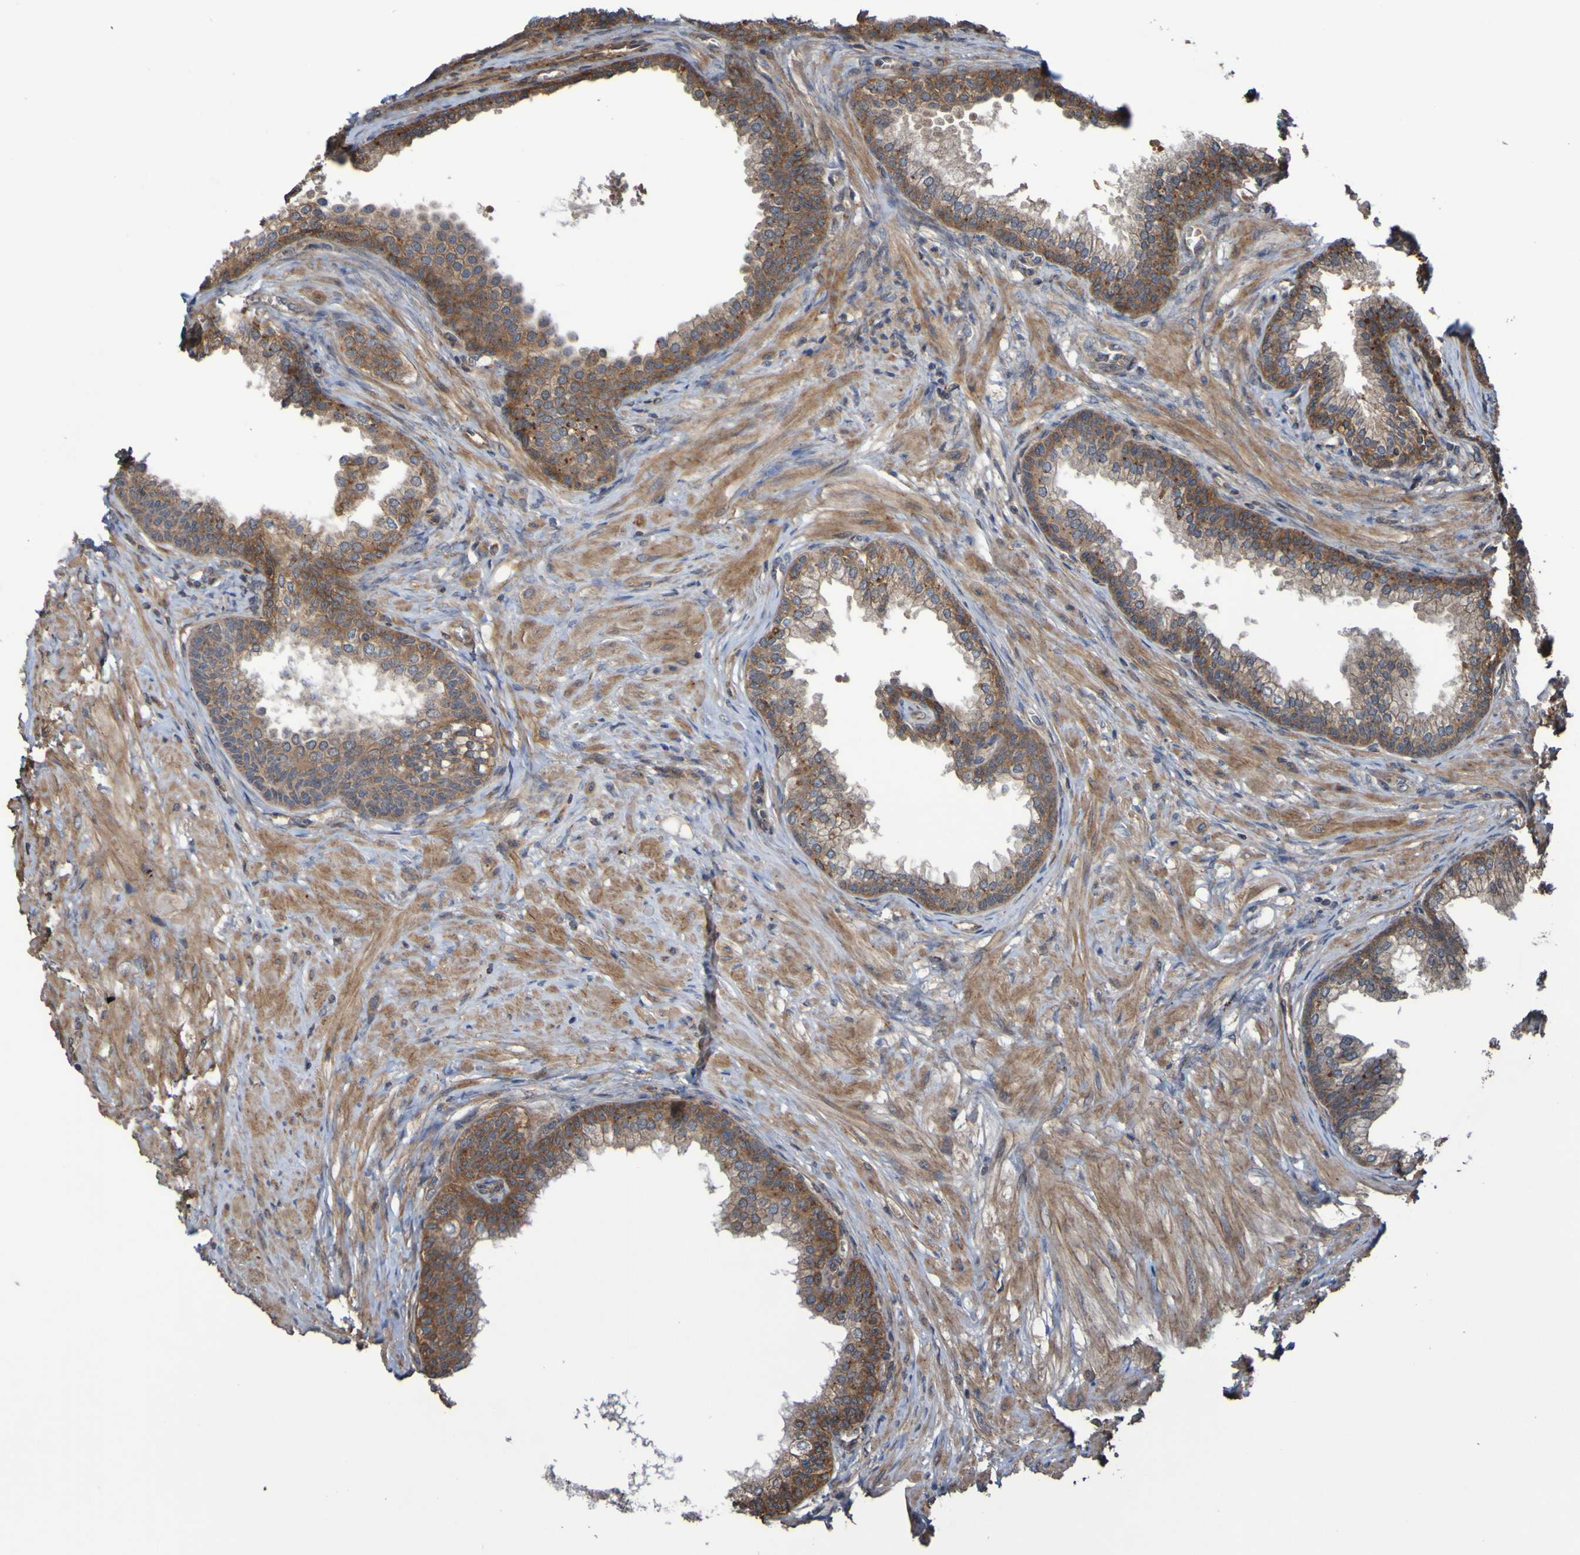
{"staining": {"intensity": "moderate", "quantity": ">75%", "location": "cytoplasmic/membranous"}, "tissue": "prostate", "cell_type": "Glandular cells", "image_type": "normal", "snomed": [{"axis": "morphology", "description": "Normal tissue, NOS"}, {"axis": "morphology", "description": "Urothelial carcinoma, Low grade"}, {"axis": "topography", "description": "Urinary bladder"}, {"axis": "topography", "description": "Prostate"}], "caption": "A medium amount of moderate cytoplasmic/membranous staining is present in about >75% of glandular cells in unremarkable prostate. Immunohistochemistry (ihc) stains the protein in brown and the nuclei are stained blue.", "gene": "UCN", "patient": {"sex": "male", "age": 60}}